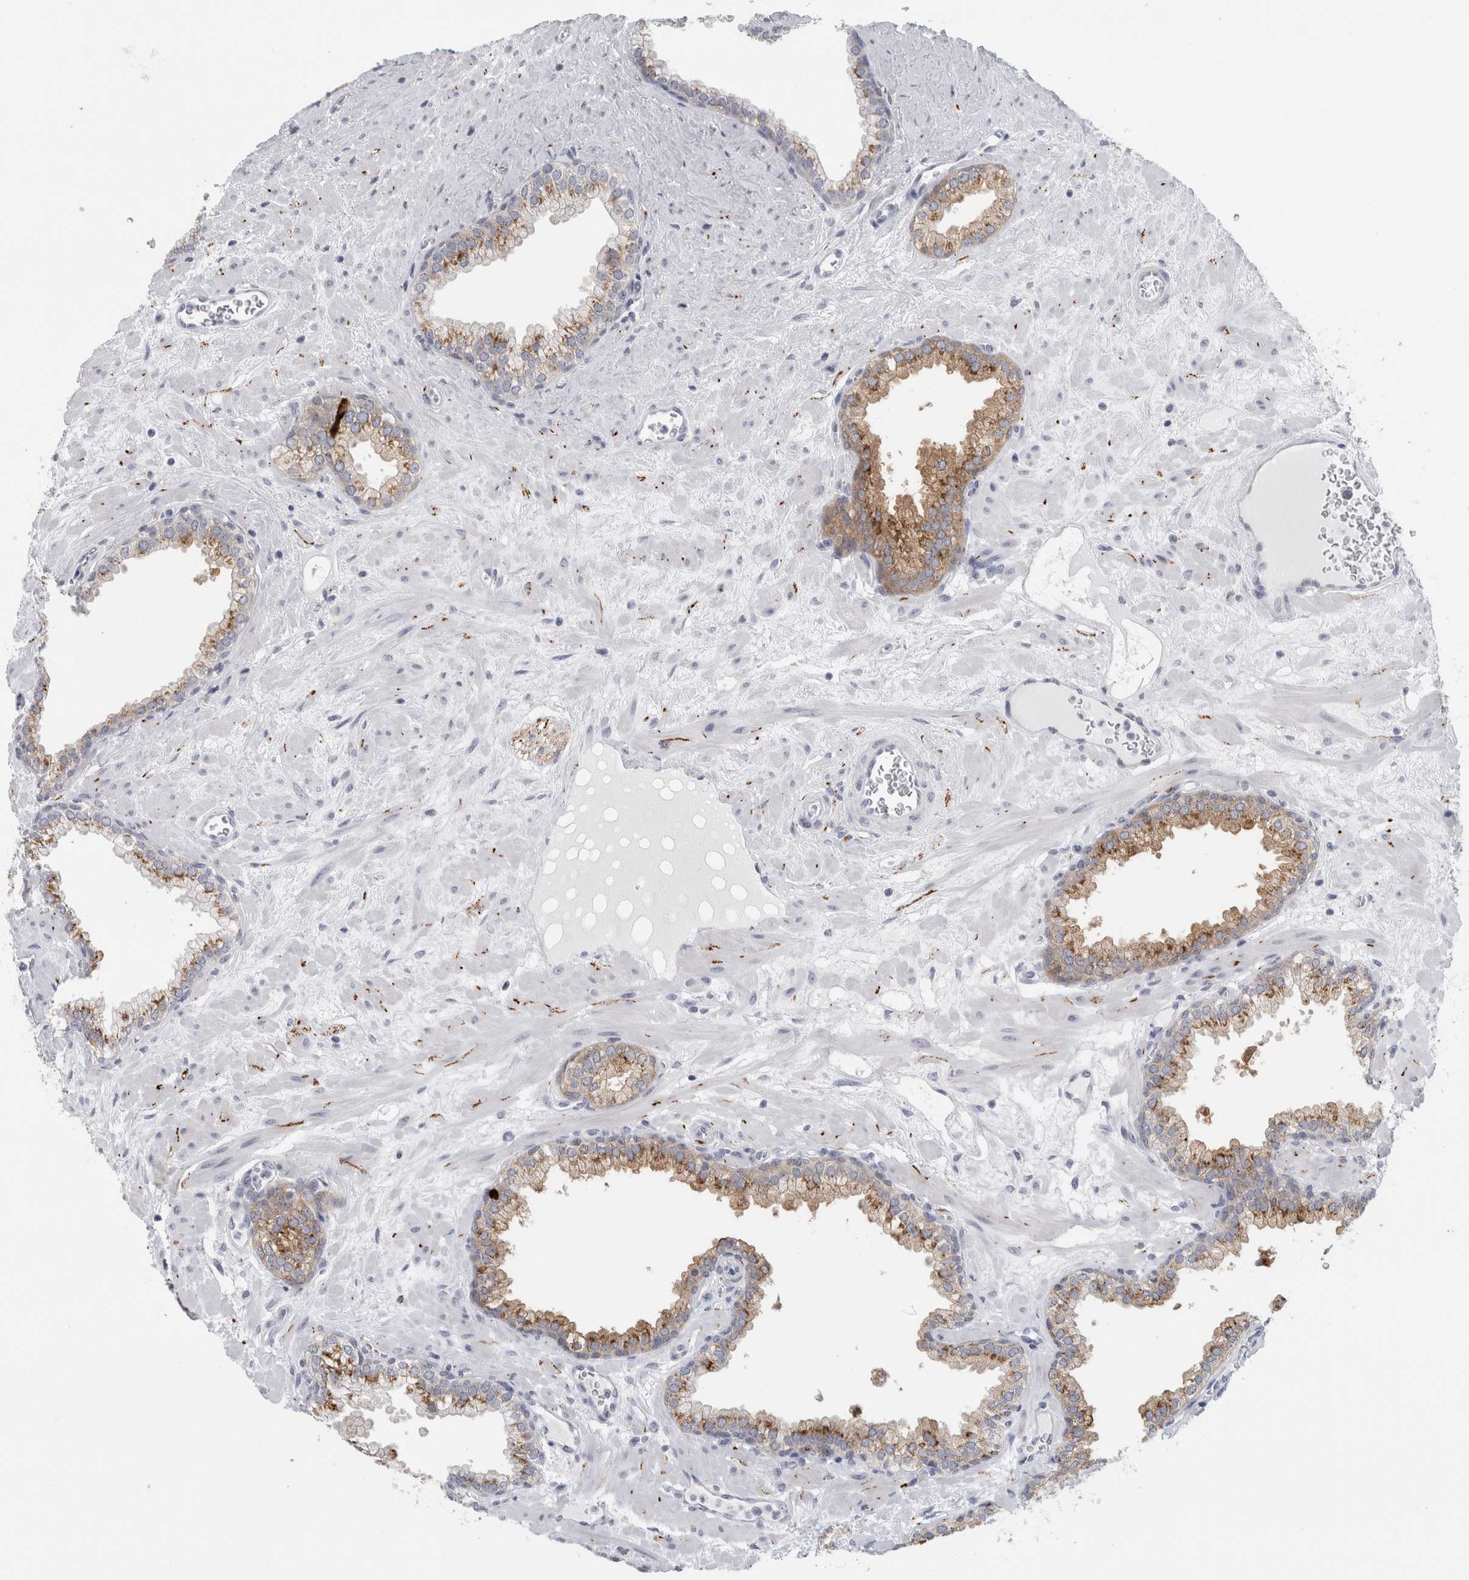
{"staining": {"intensity": "moderate", "quantity": "25%-75%", "location": "cytoplasmic/membranous"}, "tissue": "prostate", "cell_type": "Glandular cells", "image_type": "normal", "snomed": [{"axis": "morphology", "description": "Normal tissue, NOS"}, {"axis": "morphology", "description": "Urothelial carcinoma, Low grade"}, {"axis": "topography", "description": "Urinary bladder"}, {"axis": "topography", "description": "Prostate"}], "caption": "Immunohistochemistry (IHC) histopathology image of unremarkable prostate: human prostate stained using immunohistochemistry (IHC) shows medium levels of moderate protein expression localized specifically in the cytoplasmic/membranous of glandular cells, appearing as a cytoplasmic/membranous brown color.", "gene": "CPE", "patient": {"sex": "male", "age": 60}}